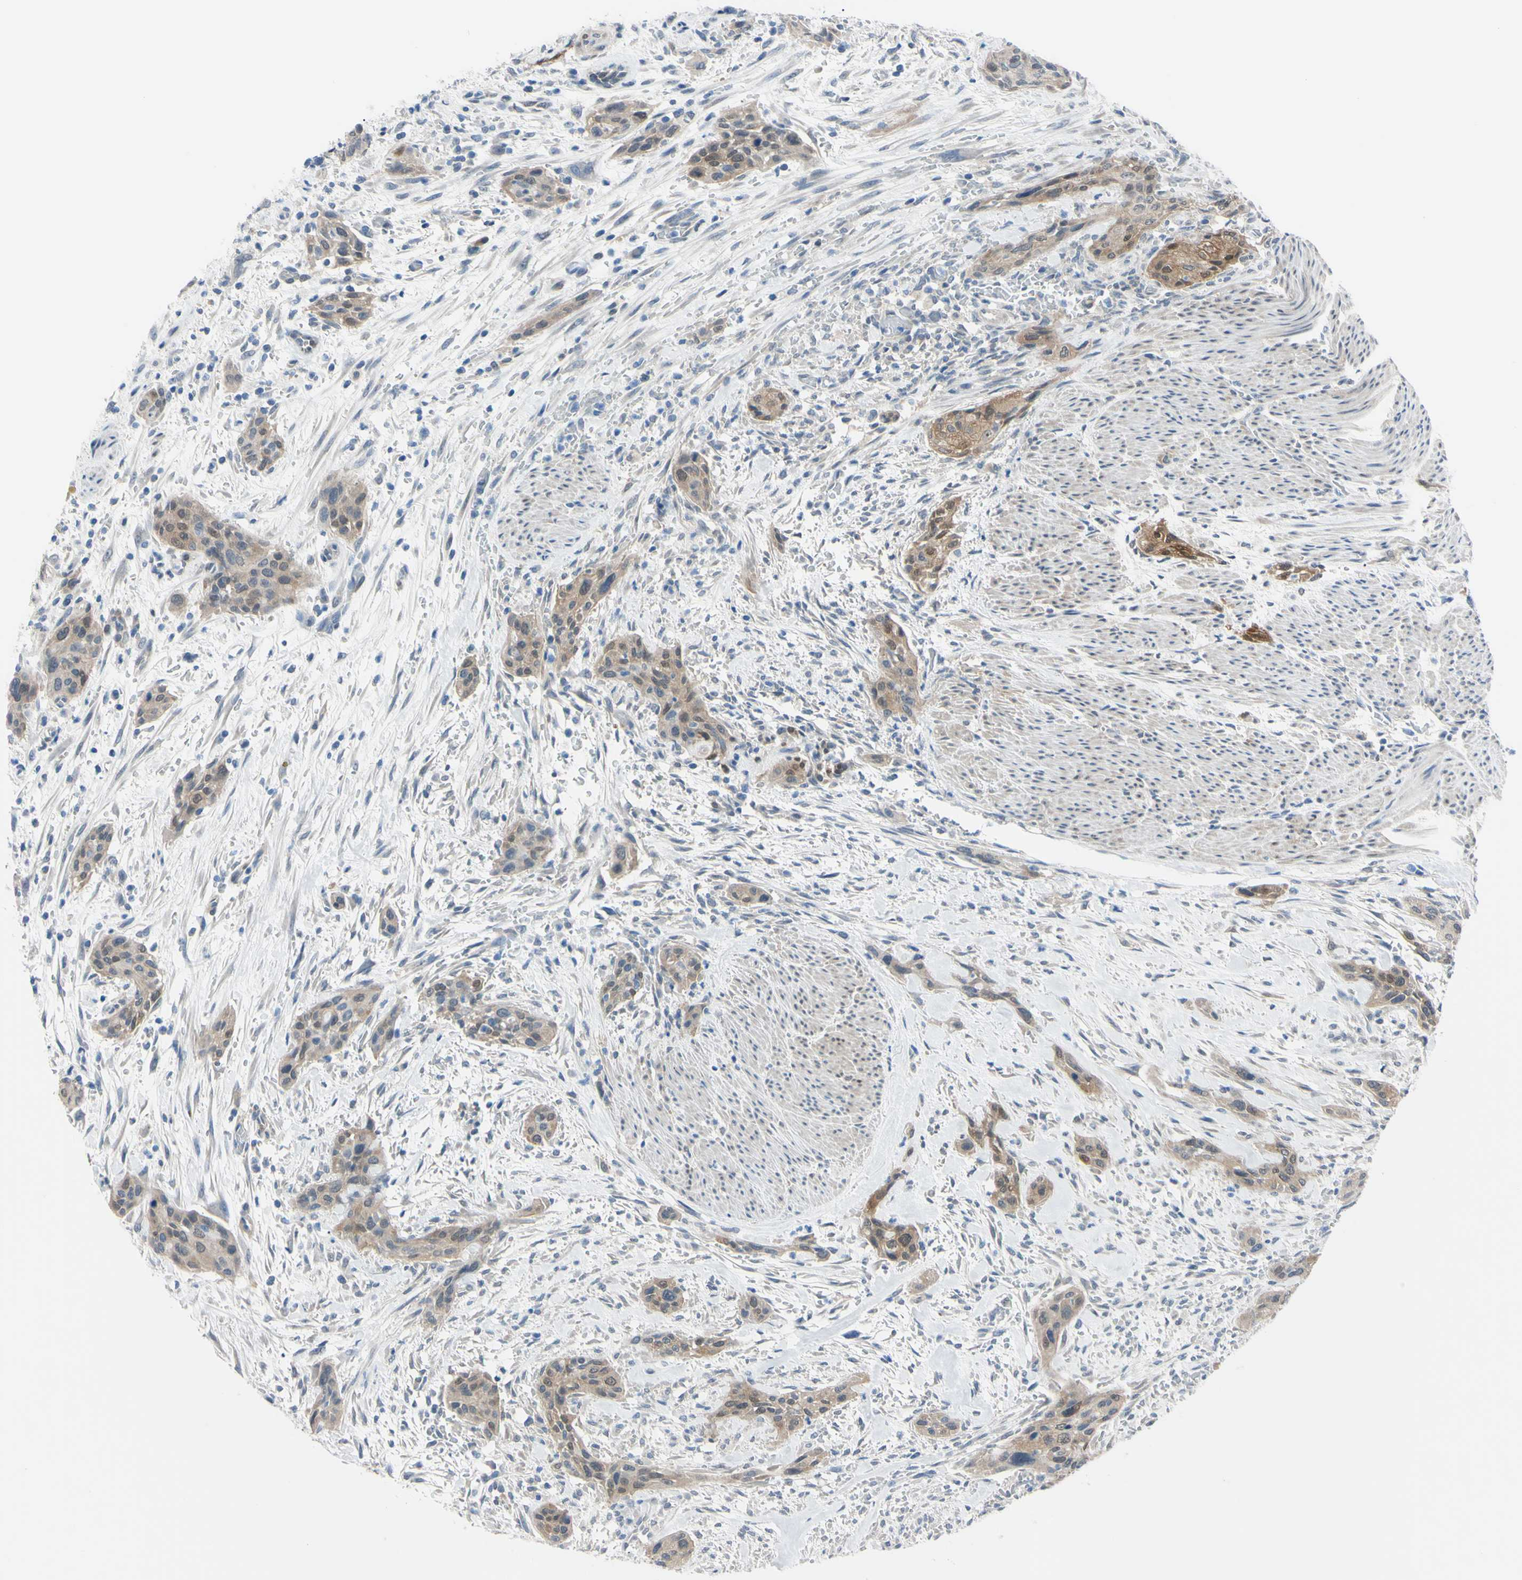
{"staining": {"intensity": "moderate", "quantity": "<25%", "location": "cytoplasmic/membranous,nuclear"}, "tissue": "urothelial cancer", "cell_type": "Tumor cells", "image_type": "cancer", "snomed": [{"axis": "morphology", "description": "Urothelial carcinoma, High grade"}, {"axis": "topography", "description": "Urinary bladder"}], "caption": "Immunohistochemical staining of human urothelial cancer shows low levels of moderate cytoplasmic/membranous and nuclear protein expression in approximately <25% of tumor cells. The protein is stained brown, and the nuclei are stained in blue (DAB (3,3'-diaminobenzidine) IHC with brightfield microscopy, high magnification).", "gene": "NOL3", "patient": {"sex": "male", "age": 35}}